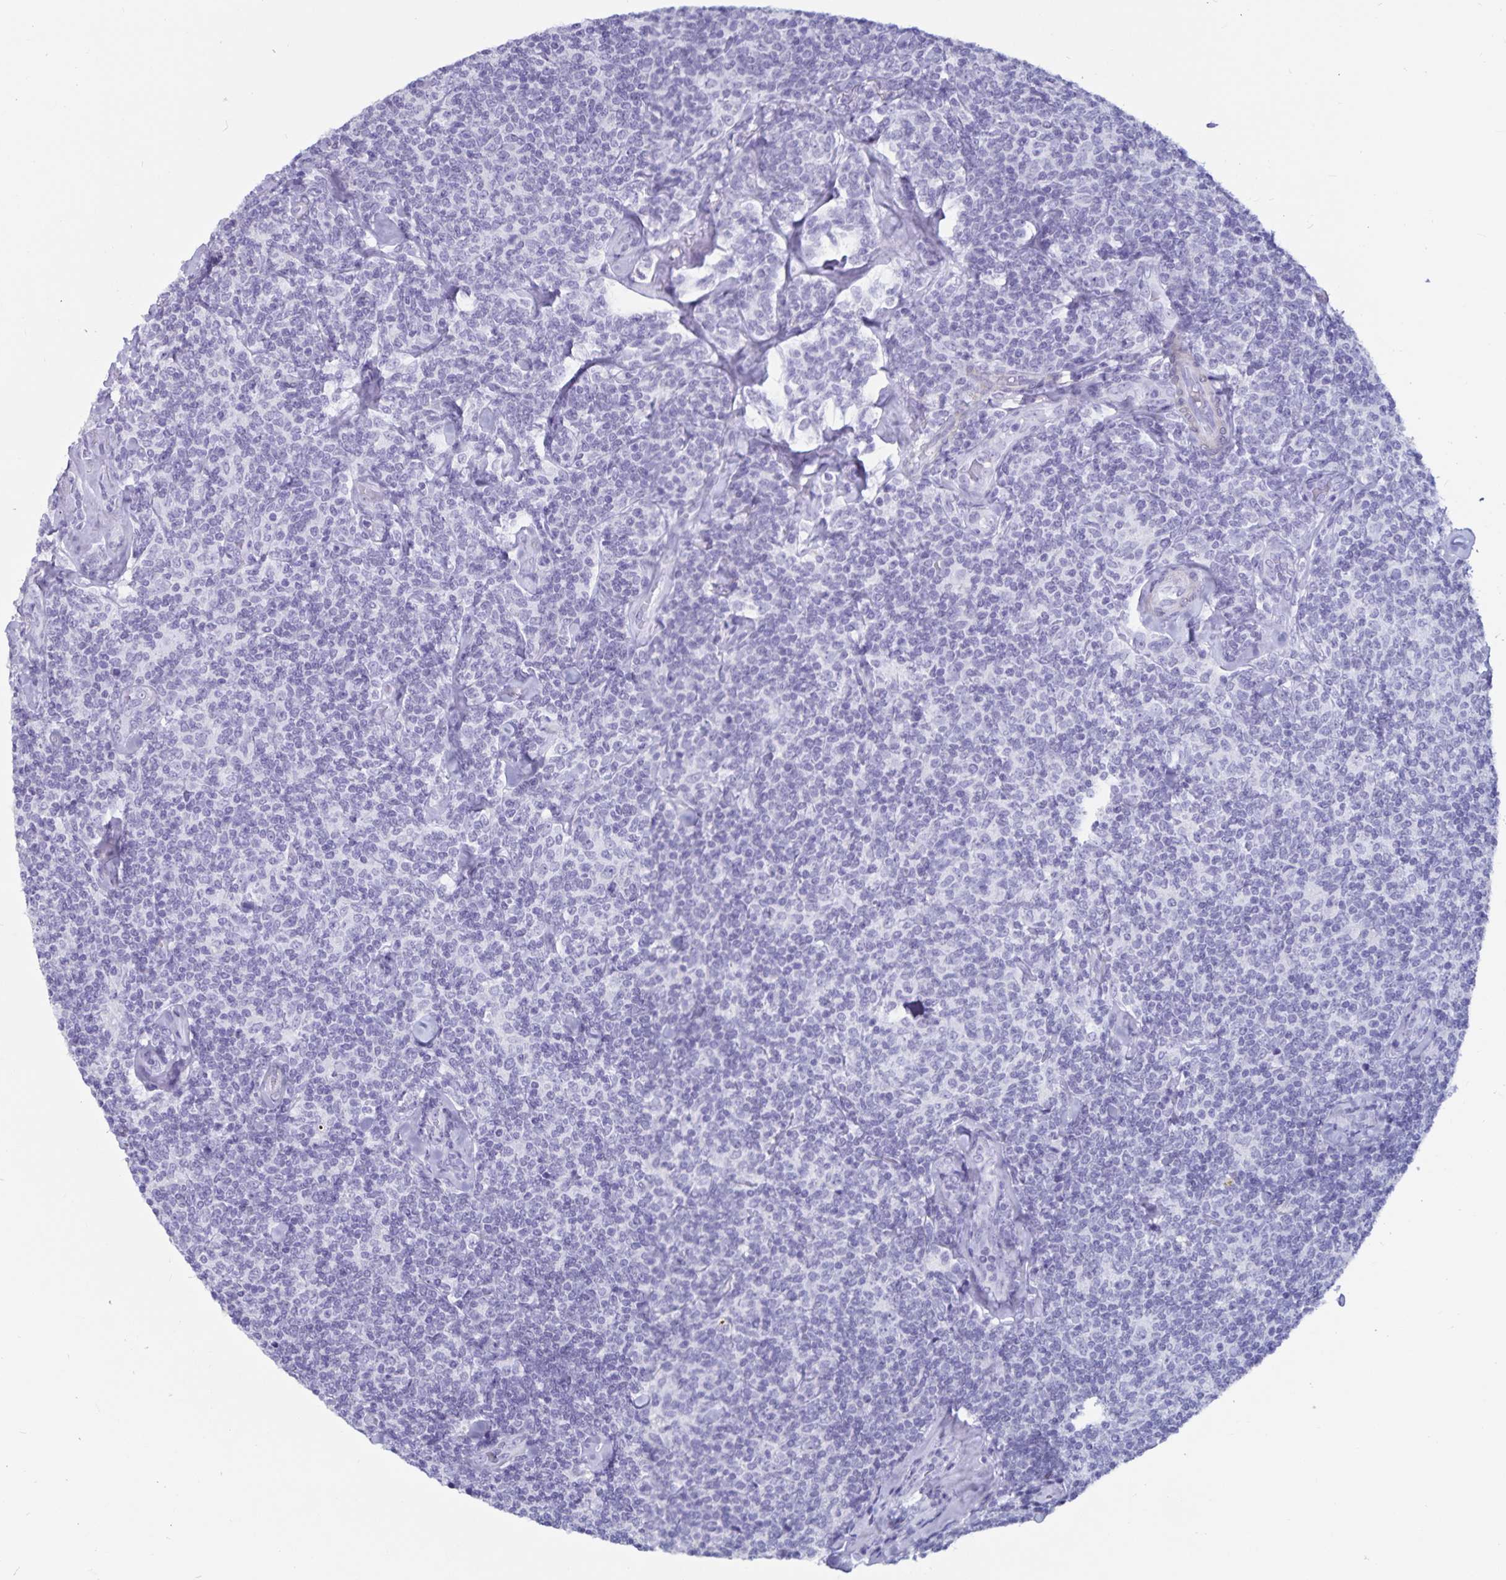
{"staining": {"intensity": "negative", "quantity": "none", "location": "none"}, "tissue": "lymphoma", "cell_type": "Tumor cells", "image_type": "cancer", "snomed": [{"axis": "morphology", "description": "Malignant lymphoma, non-Hodgkin's type, Low grade"}, {"axis": "topography", "description": "Lymph node"}], "caption": "IHC of human low-grade malignant lymphoma, non-Hodgkin's type displays no expression in tumor cells.", "gene": "GPR137", "patient": {"sex": "female", "age": 56}}